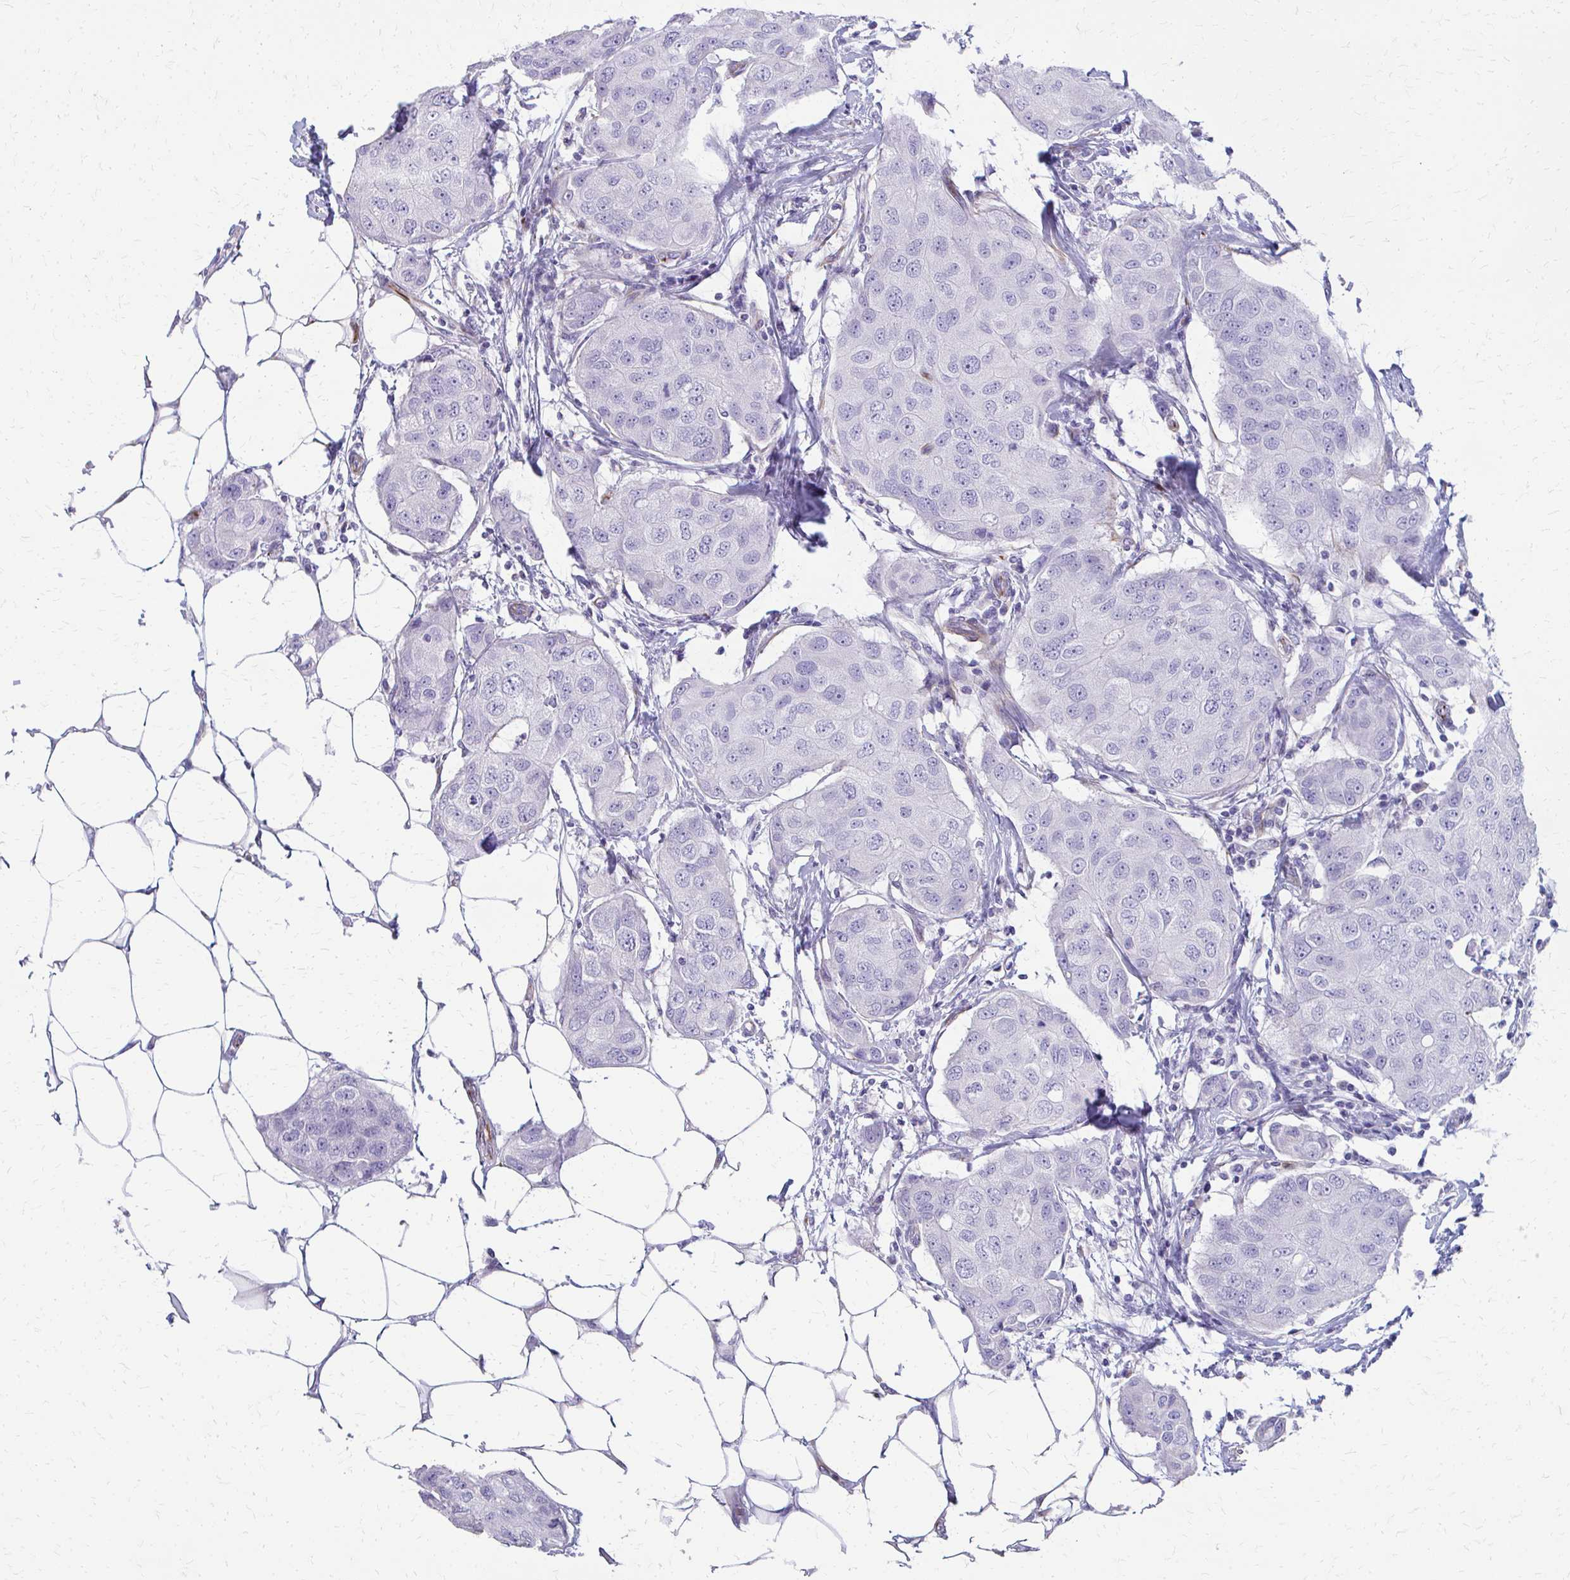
{"staining": {"intensity": "negative", "quantity": "none", "location": "none"}, "tissue": "breast cancer", "cell_type": "Tumor cells", "image_type": "cancer", "snomed": [{"axis": "morphology", "description": "Duct carcinoma"}, {"axis": "topography", "description": "Breast"}, {"axis": "topography", "description": "Lymph node"}], "caption": "This is an immunohistochemistry (IHC) photomicrograph of intraductal carcinoma (breast). There is no staining in tumor cells.", "gene": "TRIM6", "patient": {"sex": "female", "age": 80}}